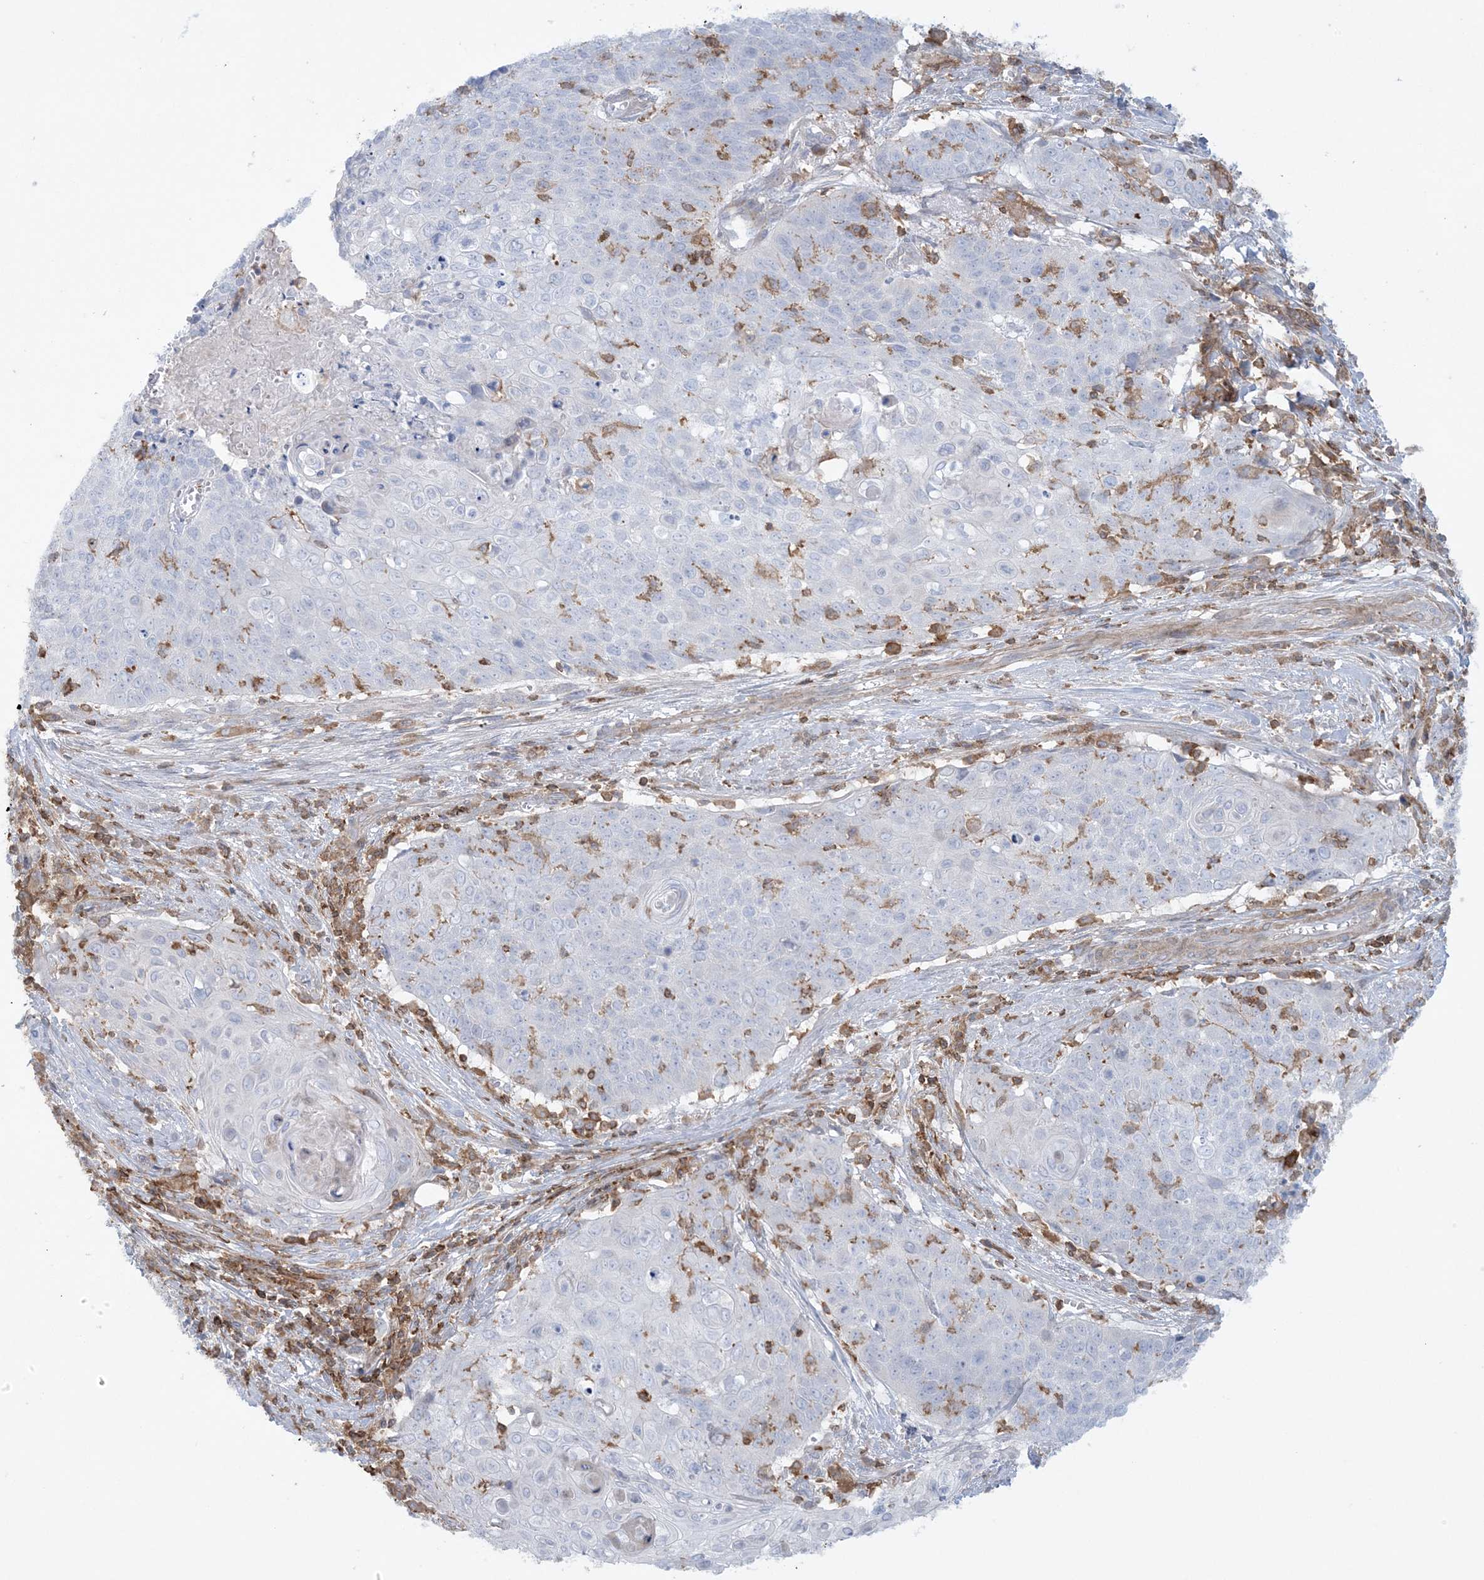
{"staining": {"intensity": "negative", "quantity": "none", "location": "none"}, "tissue": "cervical cancer", "cell_type": "Tumor cells", "image_type": "cancer", "snomed": [{"axis": "morphology", "description": "Squamous cell carcinoma, NOS"}, {"axis": "topography", "description": "Cervix"}], "caption": "Micrograph shows no protein positivity in tumor cells of cervical squamous cell carcinoma tissue. Brightfield microscopy of IHC stained with DAB (brown) and hematoxylin (blue), captured at high magnification.", "gene": "ARHGAP30", "patient": {"sex": "female", "age": 39}}